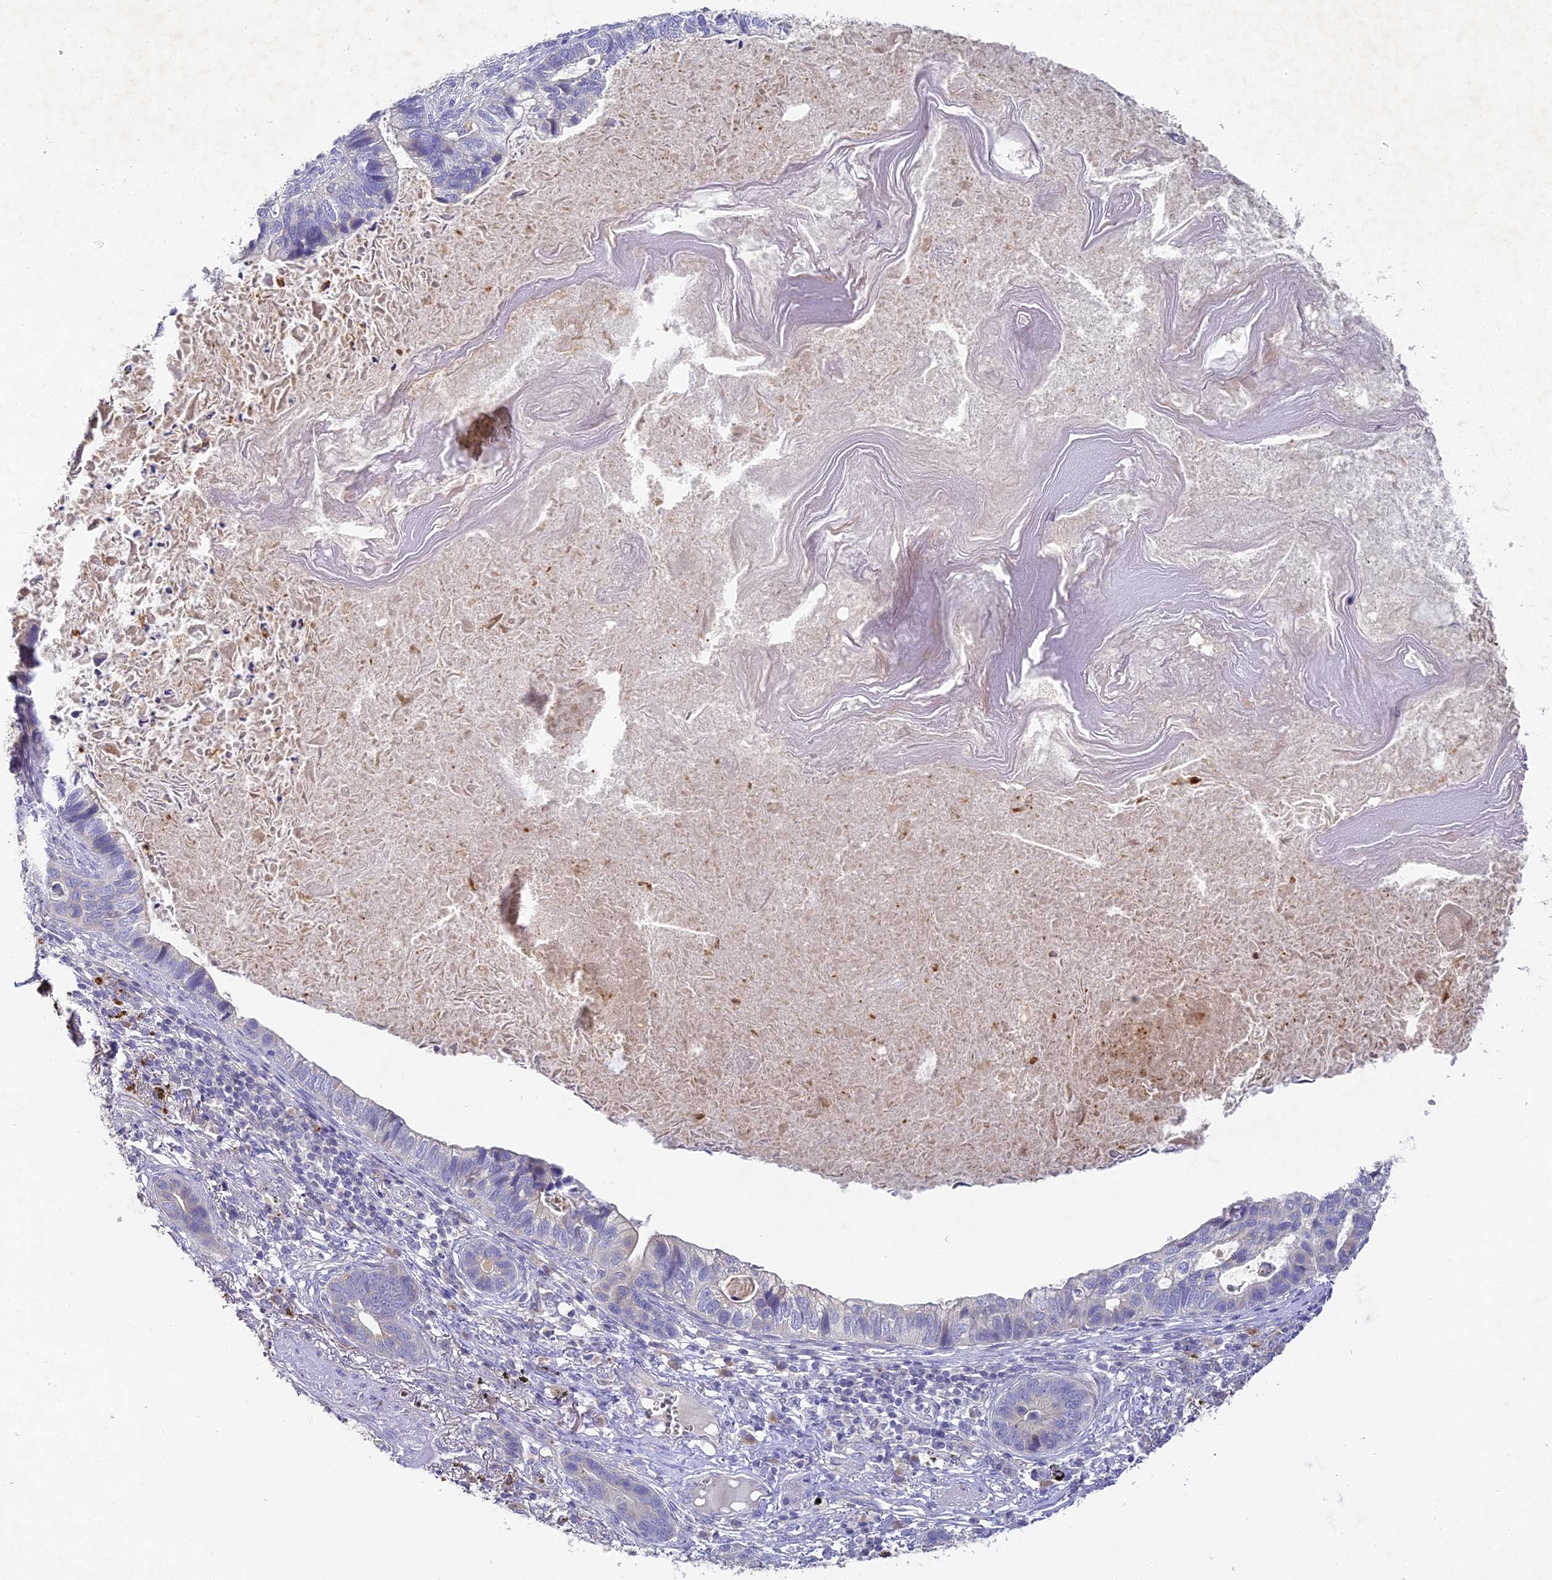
{"staining": {"intensity": "negative", "quantity": "none", "location": "none"}, "tissue": "lung cancer", "cell_type": "Tumor cells", "image_type": "cancer", "snomed": [{"axis": "morphology", "description": "Adenocarcinoma, NOS"}, {"axis": "topography", "description": "Lung"}], "caption": "Tumor cells are negative for protein expression in human lung adenocarcinoma.", "gene": "DONSON", "patient": {"sex": "male", "age": 67}}